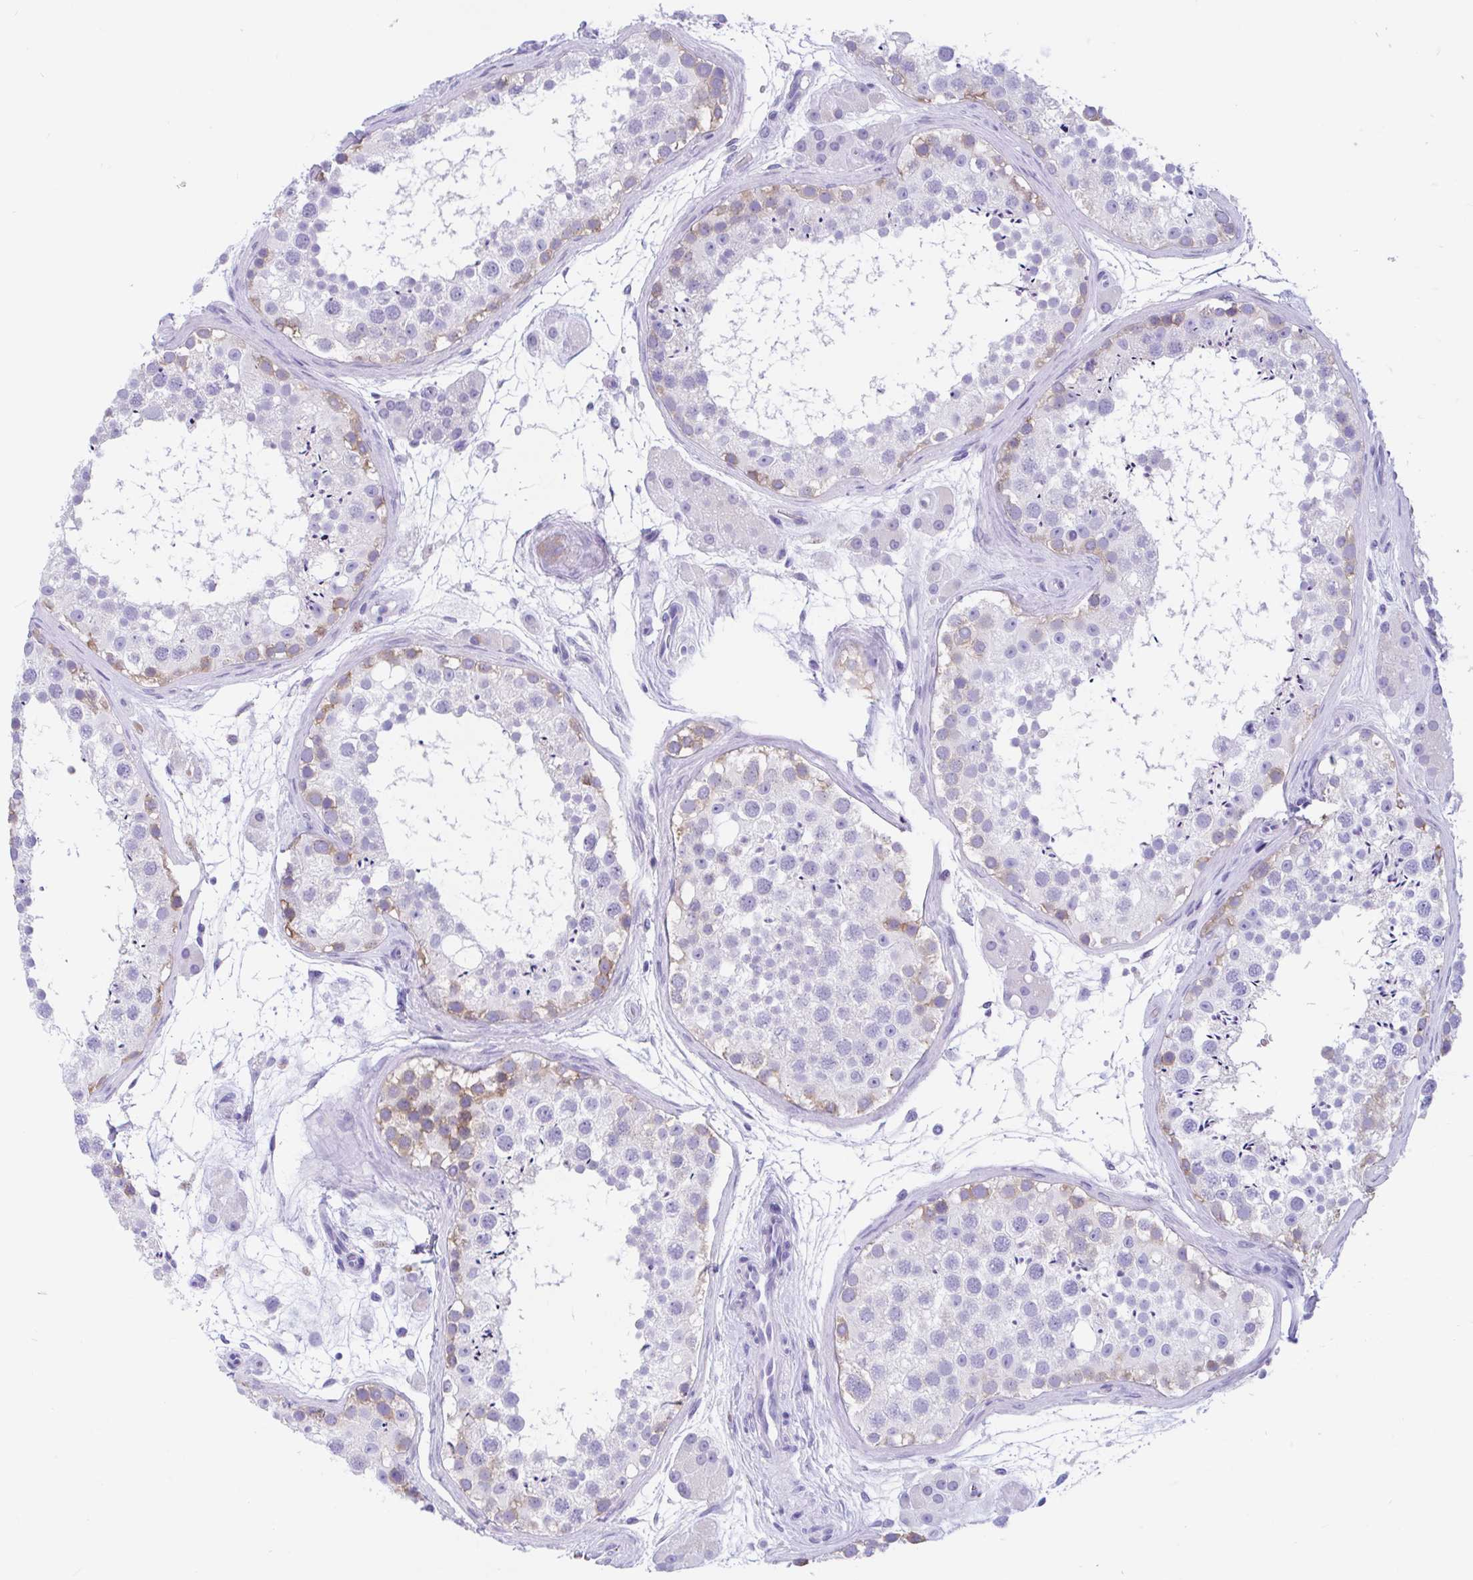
{"staining": {"intensity": "moderate", "quantity": "<25%", "location": "cytoplasmic/membranous"}, "tissue": "testis", "cell_type": "Cells in seminiferous ducts", "image_type": "normal", "snomed": [{"axis": "morphology", "description": "Normal tissue, NOS"}, {"axis": "topography", "description": "Testis"}], "caption": "A low amount of moderate cytoplasmic/membranous positivity is appreciated in about <25% of cells in seminiferous ducts in unremarkable testis.", "gene": "ZNF319", "patient": {"sex": "male", "age": 41}}